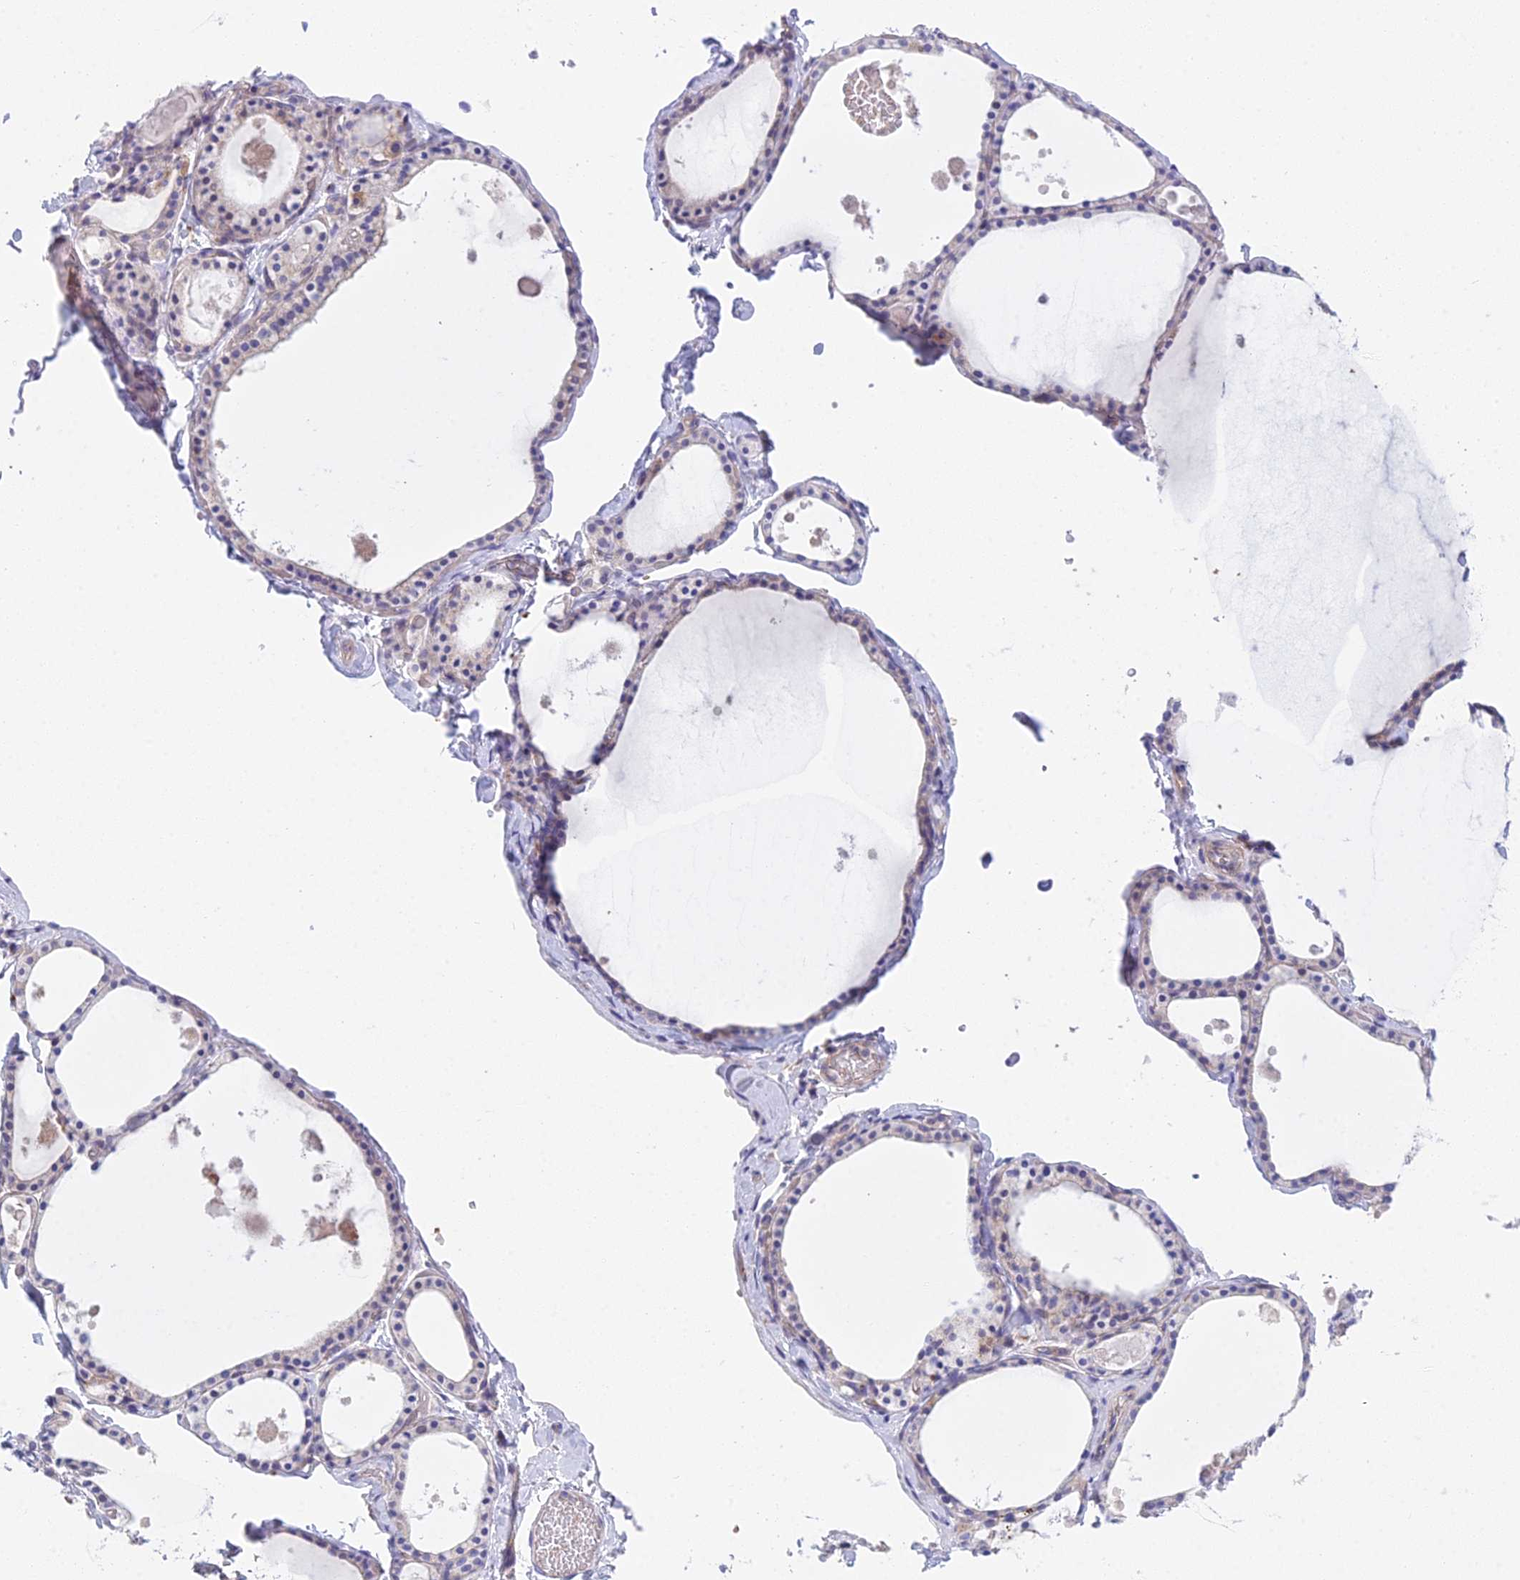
{"staining": {"intensity": "negative", "quantity": "none", "location": "none"}, "tissue": "thyroid gland", "cell_type": "Glandular cells", "image_type": "normal", "snomed": [{"axis": "morphology", "description": "Normal tissue, NOS"}, {"axis": "topography", "description": "Thyroid gland"}], "caption": "The photomicrograph shows no significant positivity in glandular cells of thyroid gland.", "gene": "ZNF564", "patient": {"sex": "male", "age": 56}}